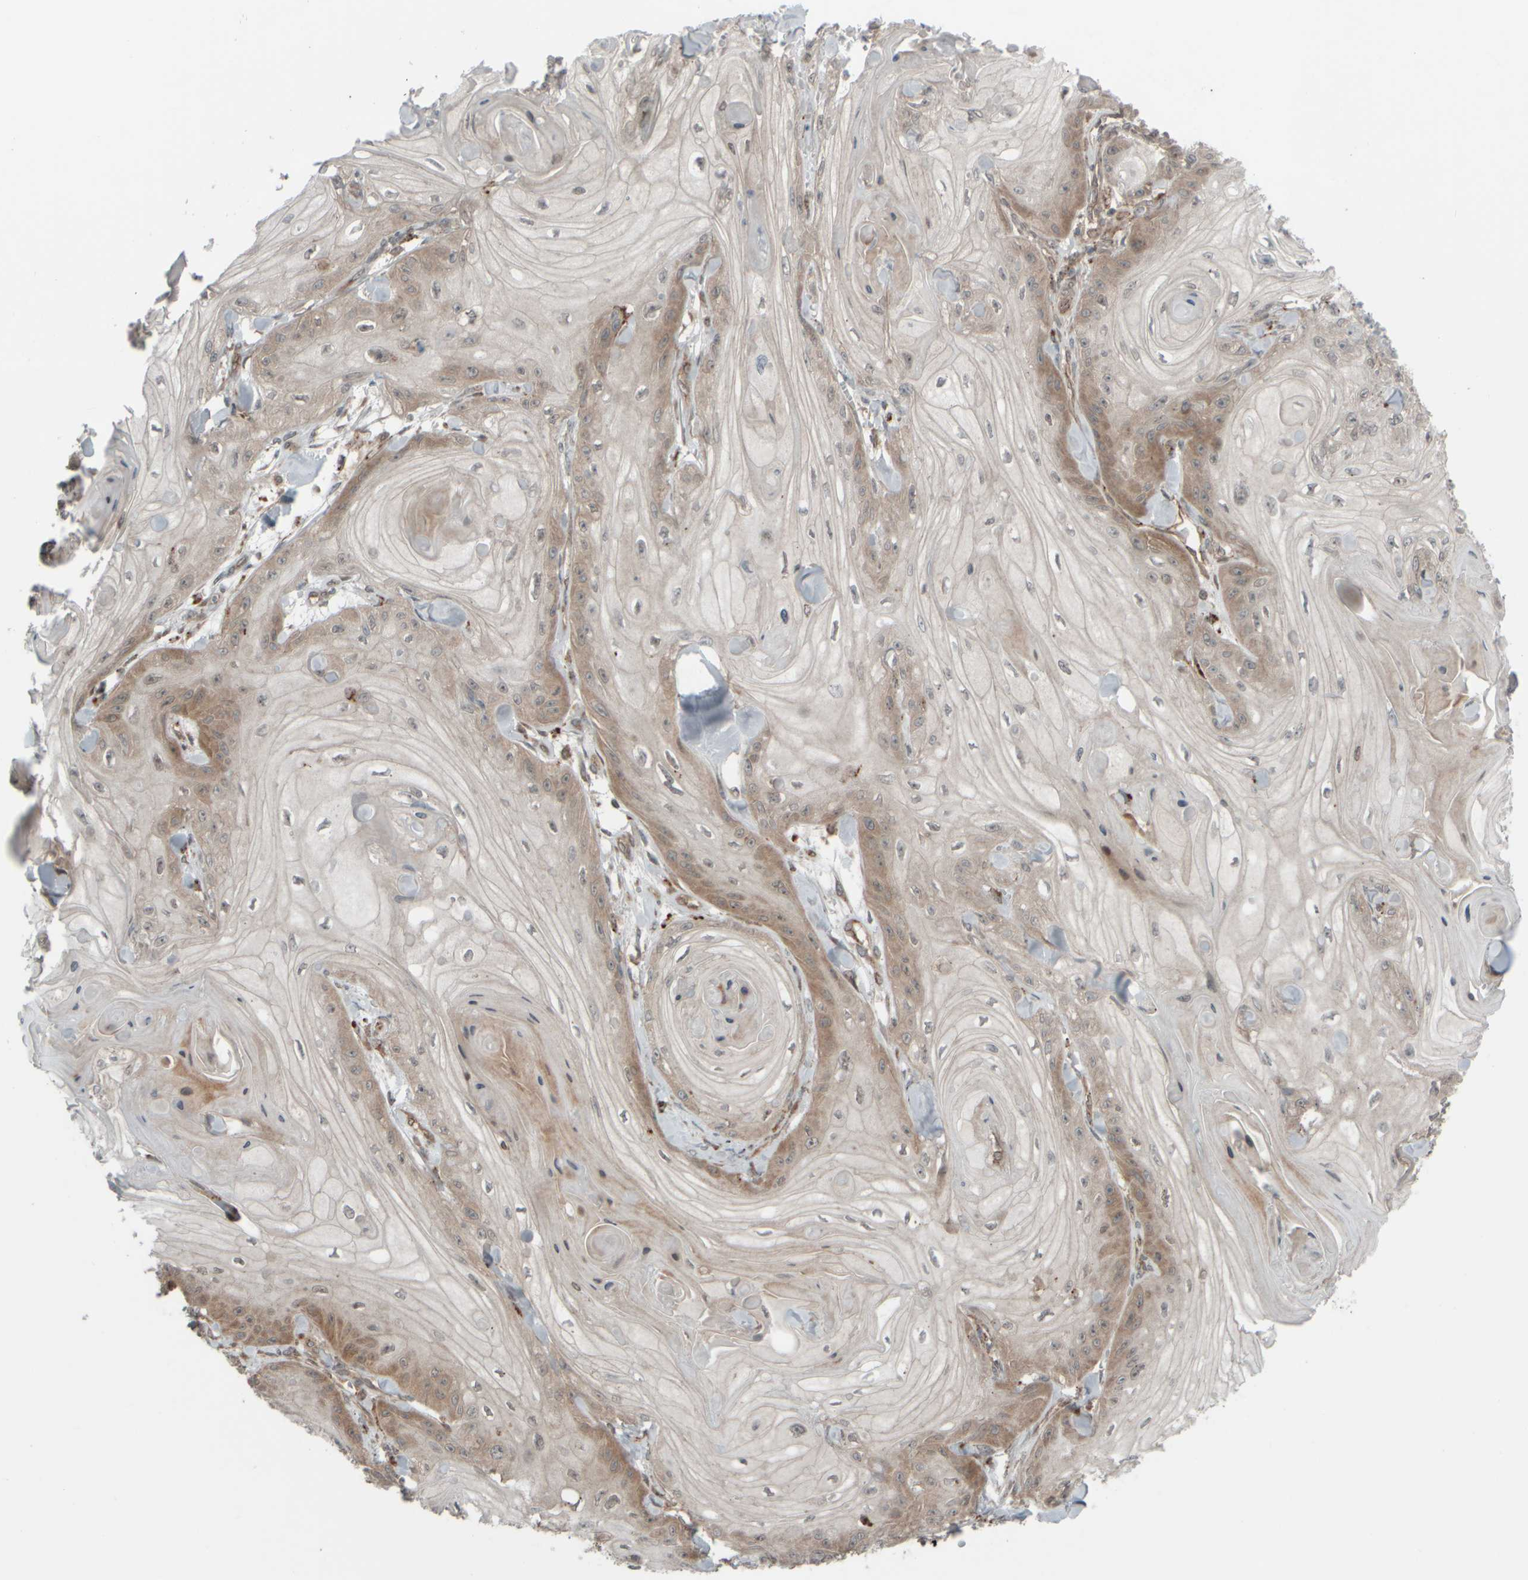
{"staining": {"intensity": "weak", "quantity": "25%-75%", "location": "cytoplasmic/membranous"}, "tissue": "skin cancer", "cell_type": "Tumor cells", "image_type": "cancer", "snomed": [{"axis": "morphology", "description": "Squamous cell carcinoma, NOS"}, {"axis": "topography", "description": "Skin"}], "caption": "Protein positivity by immunohistochemistry (IHC) exhibits weak cytoplasmic/membranous expression in about 25%-75% of tumor cells in squamous cell carcinoma (skin).", "gene": "GIGYF1", "patient": {"sex": "male", "age": 74}}